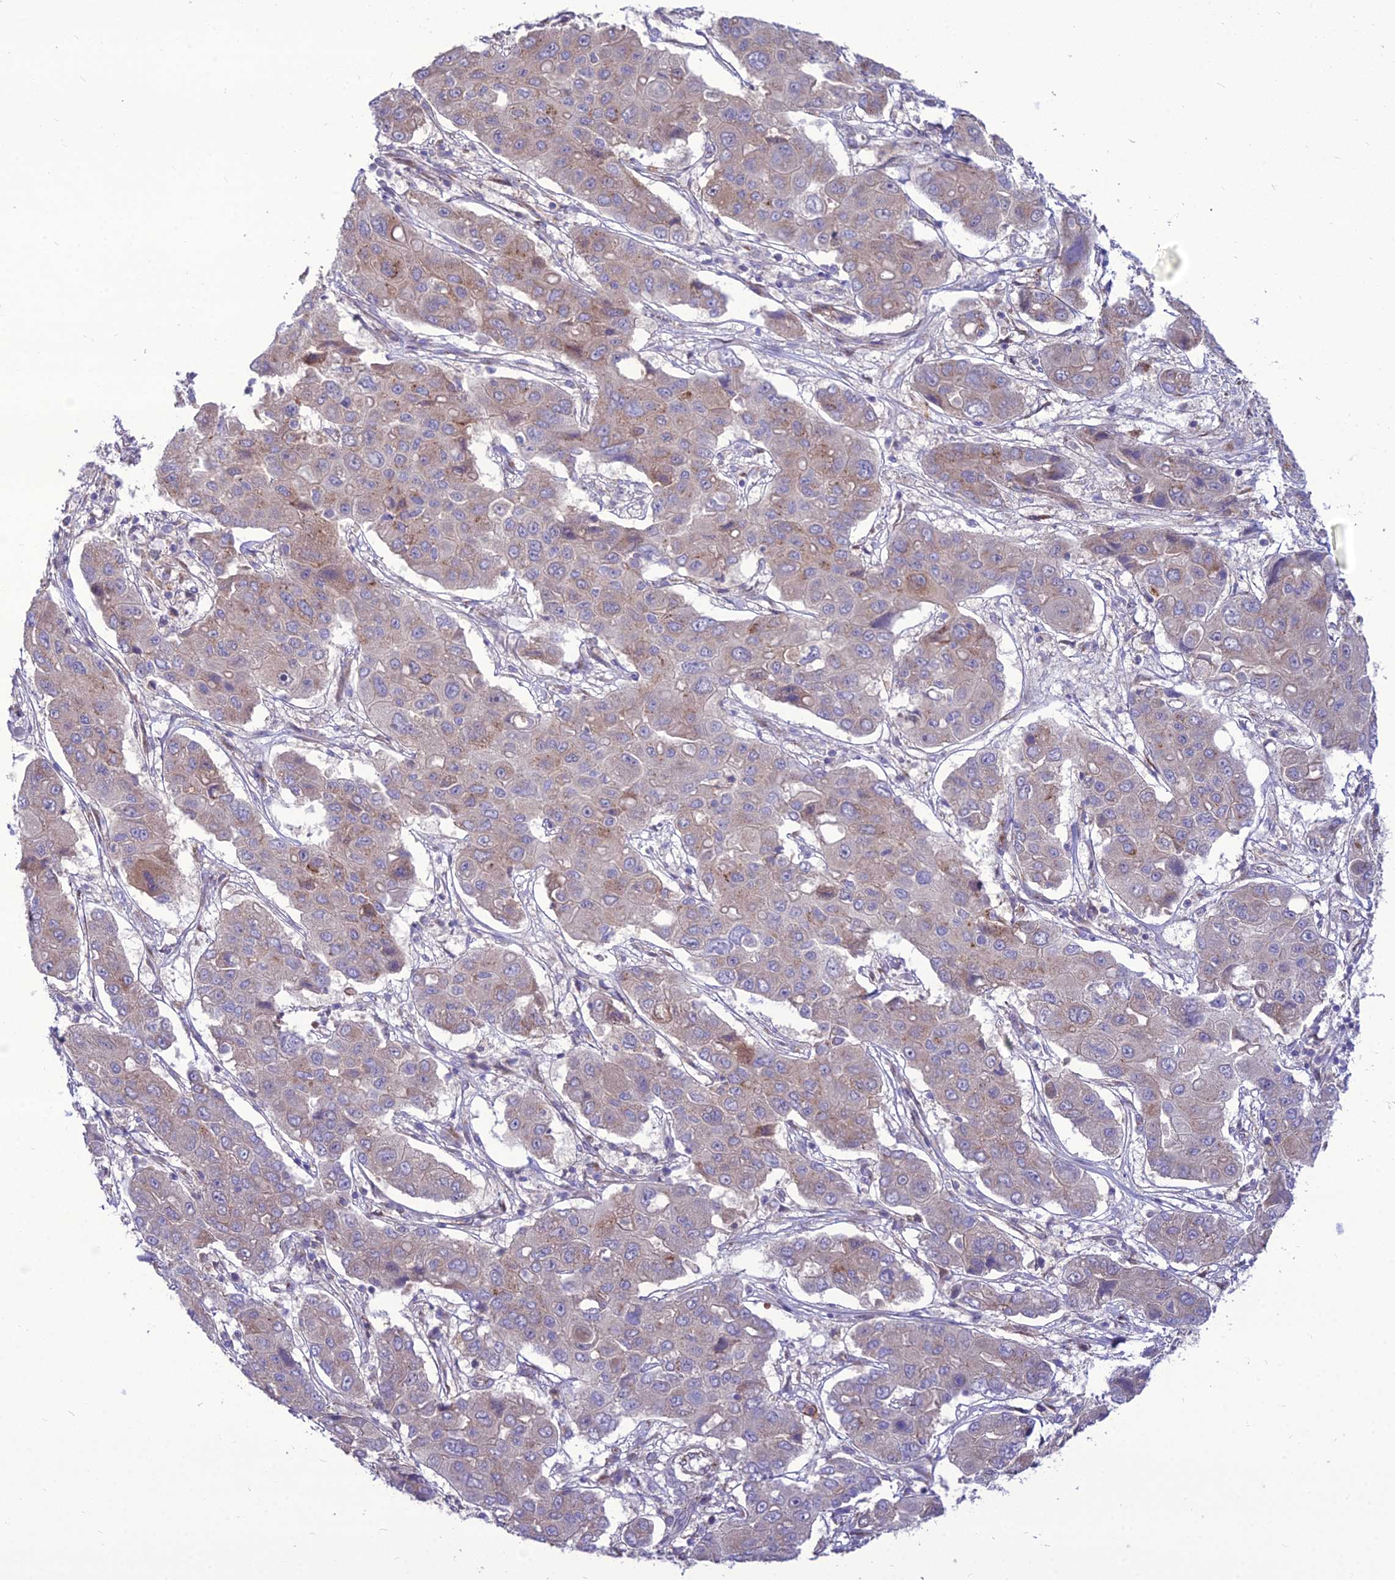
{"staining": {"intensity": "weak", "quantity": "<25%", "location": "cytoplasmic/membranous"}, "tissue": "liver cancer", "cell_type": "Tumor cells", "image_type": "cancer", "snomed": [{"axis": "morphology", "description": "Cholangiocarcinoma"}, {"axis": "topography", "description": "Liver"}], "caption": "This micrograph is of liver cancer stained with immunohistochemistry to label a protein in brown with the nuclei are counter-stained blue. There is no expression in tumor cells. (DAB (3,3'-diaminobenzidine) immunohistochemistry visualized using brightfield microscopy, high magnification).", "gene": "SPRYD7", "patient": {"sex": "male", "age": 67}}